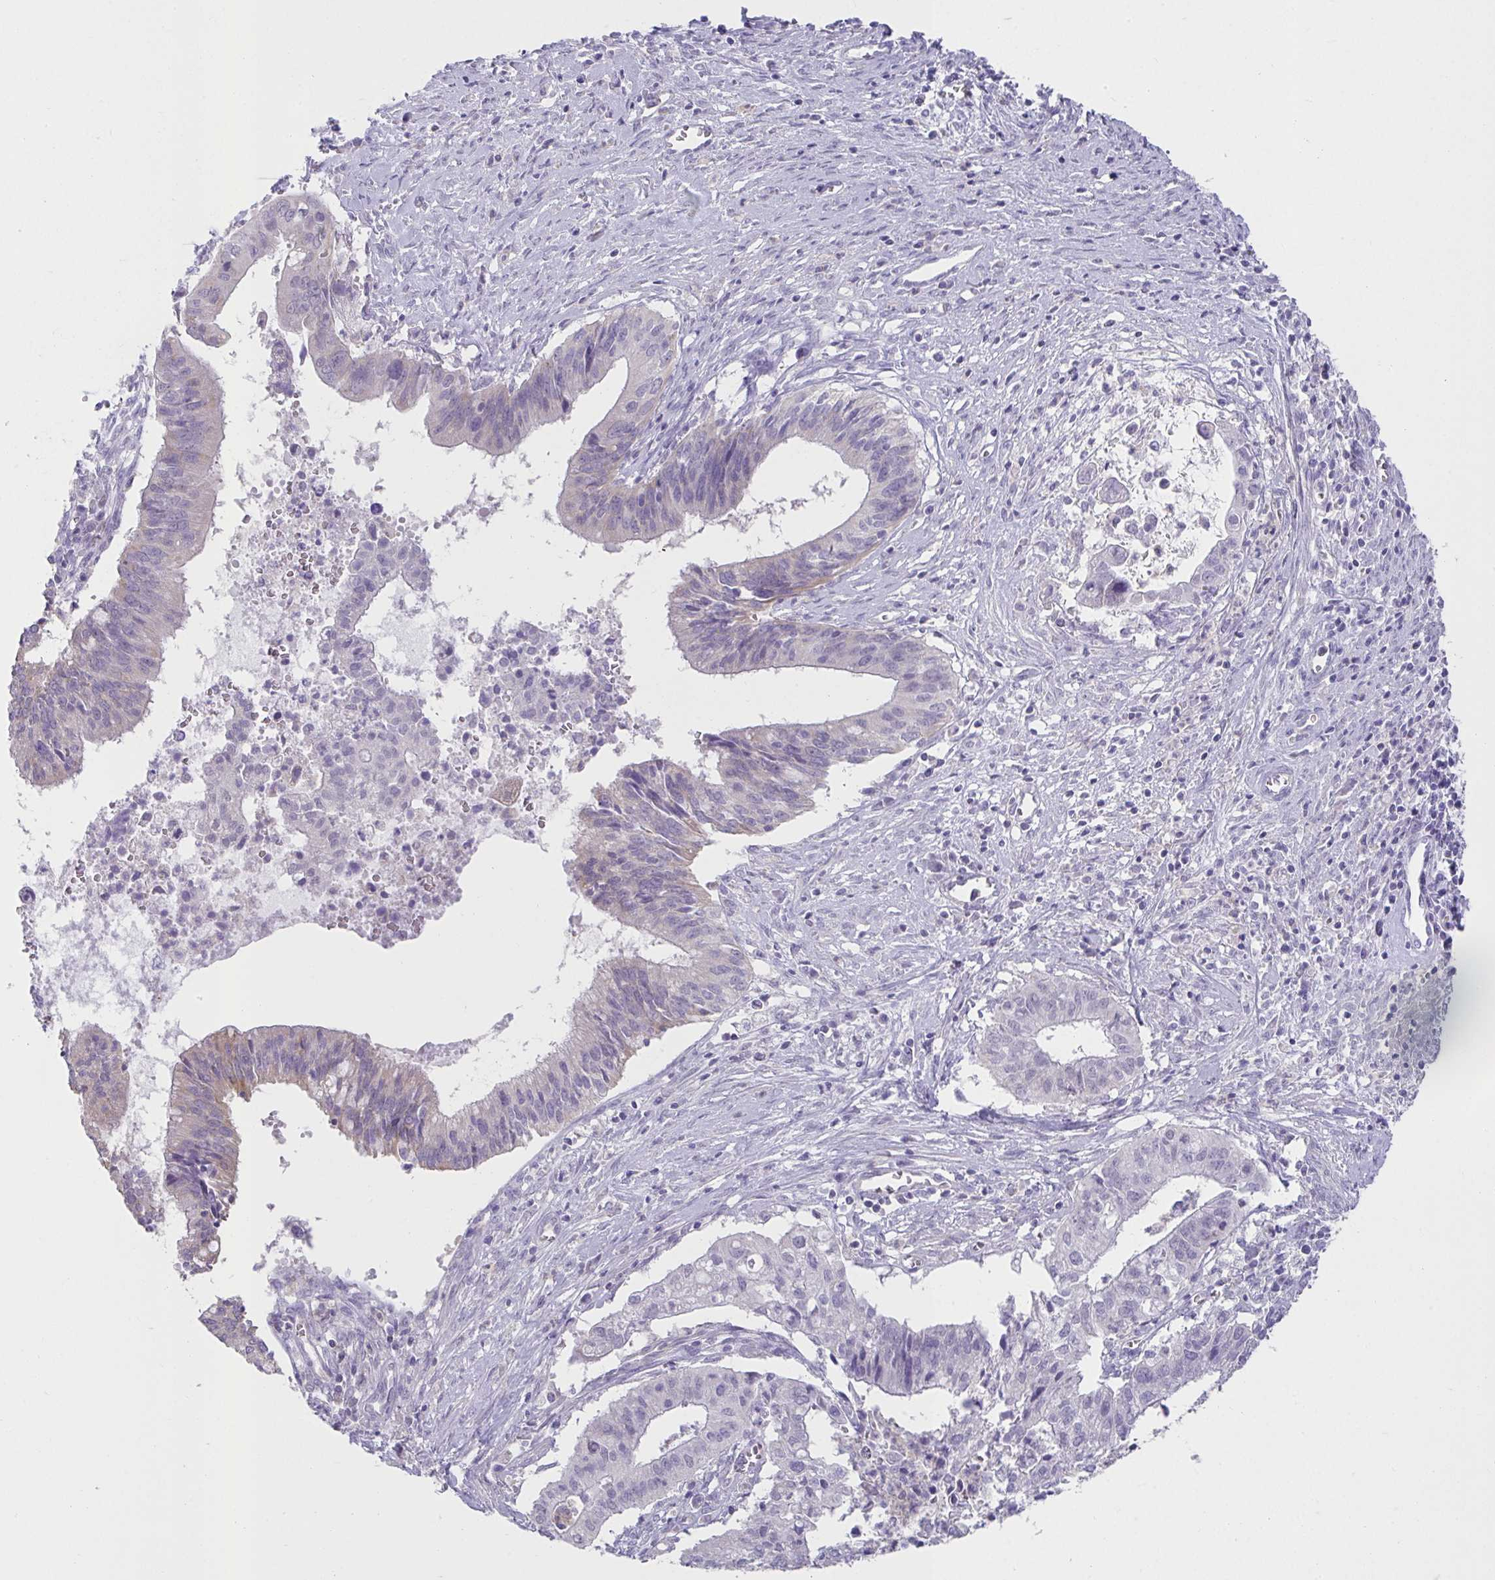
{"staining": {"intensity": "negative", "quantity": "none", "location": "none"}, "tissue": "cervical cancer", "cell_type": "Tumor cells", "image_type": "cancer", "snomed": [{"axis": "morphology", "description": "Adenocarcinoma, NOS"}, {"axis": "topography", "description": "Cervix"}], "caption": "This is an immunohistochemistry (IHC) histopathology image of human cervical cancer. There is no staining in tumor cells.", "gene": "CXCR1", "patient": {"sex": "female", "age": 44}}